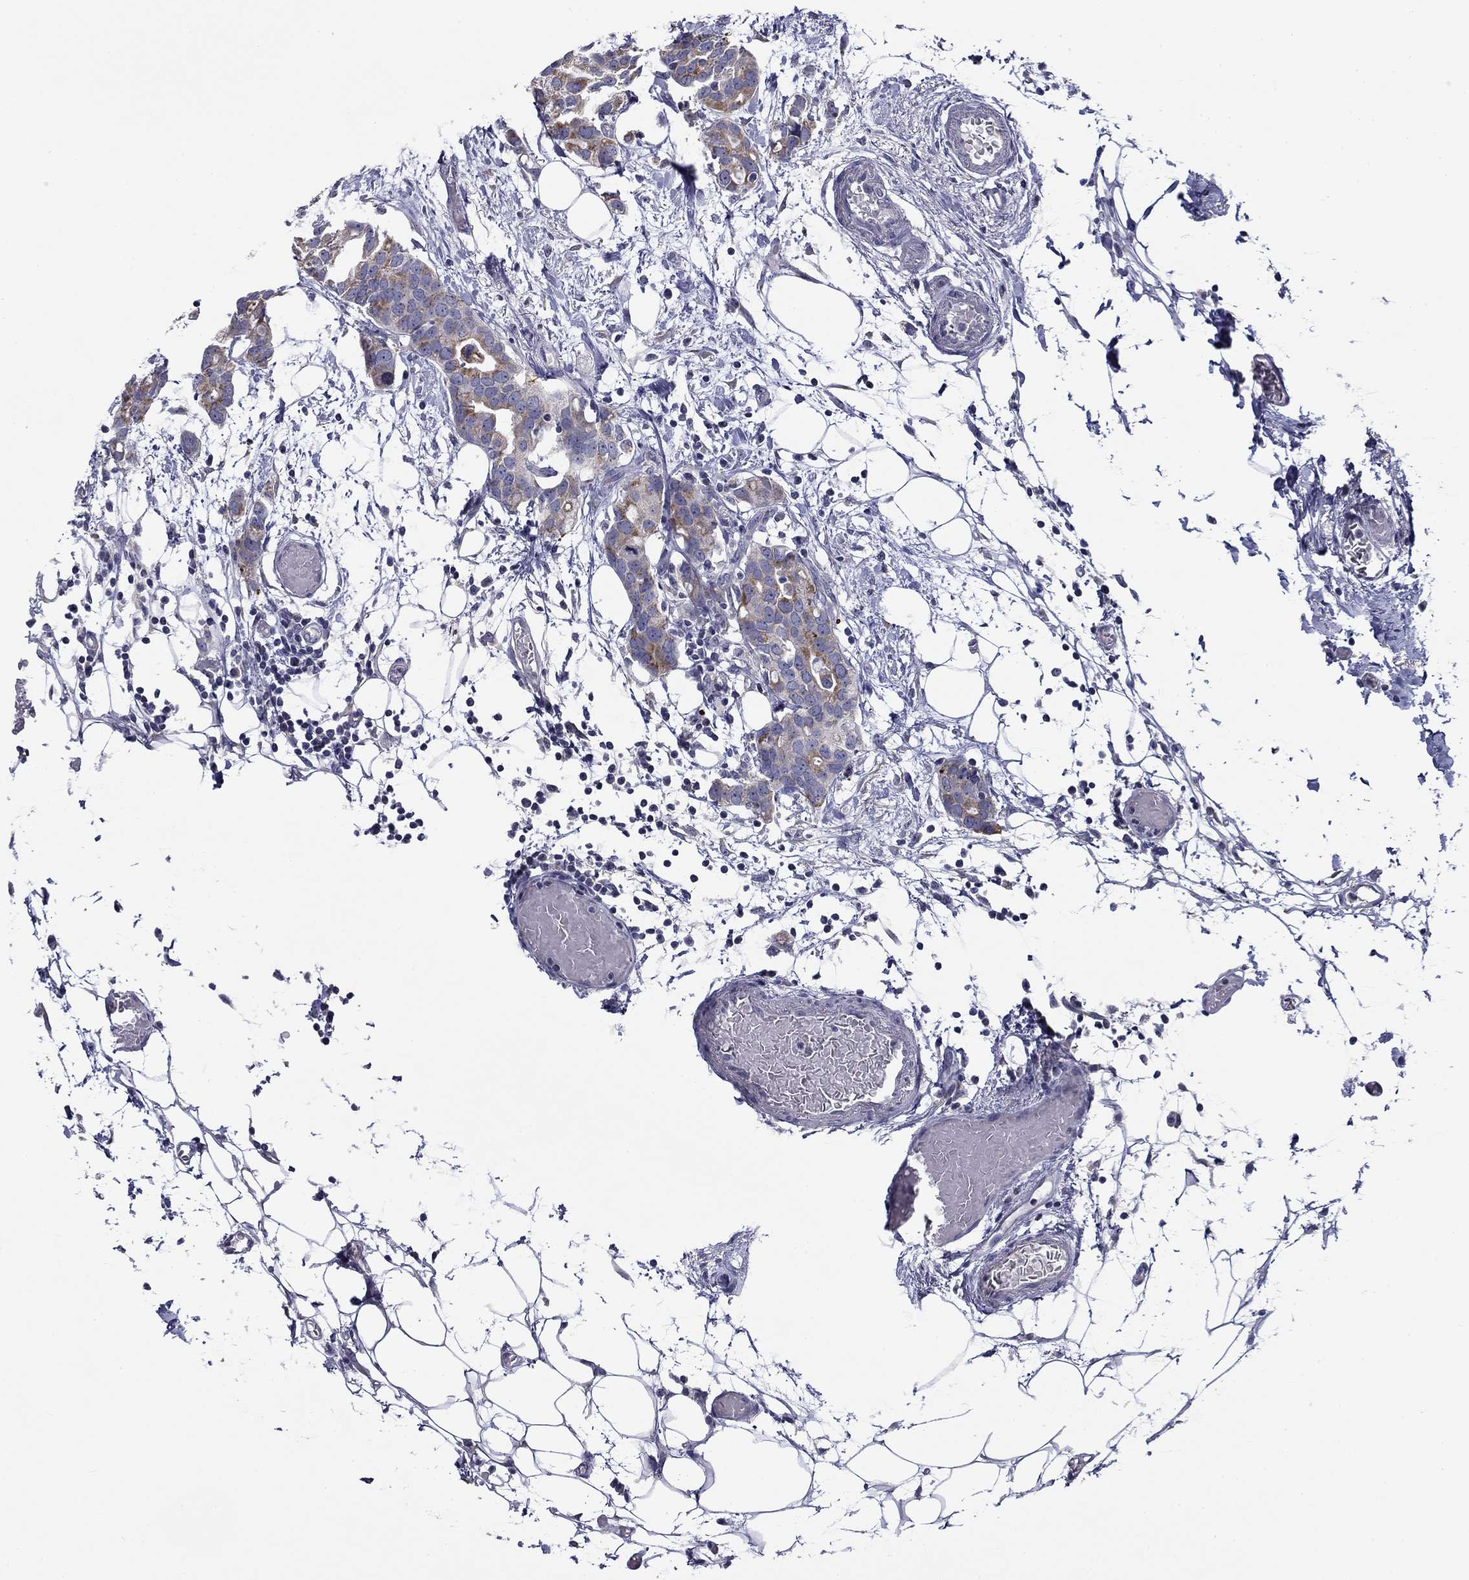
{"staining": {"intensity": "strong", "quantity": "<25%", "location": "cytoplasmic/membranous"}, "tissue": "breast cancer", "cell_type": "Tumor cells", "image_type": "cancer", "snomed": [{"axis": "morphology", "description": "Duct carcinoma"}, {"axis": "topography", "description": "Breast"}], "caption": "Immunohistochemical staining of human breast cancer reveals strong cytoplasmic/membranous protein expression in approximately <25% of tumor cells. (DAB (3,3'-diaminobenzidine) IHC with brightfield microscopy, high magnification).", "gene": "SPATA7", "patient": {"sex": "female", "age": 83}}